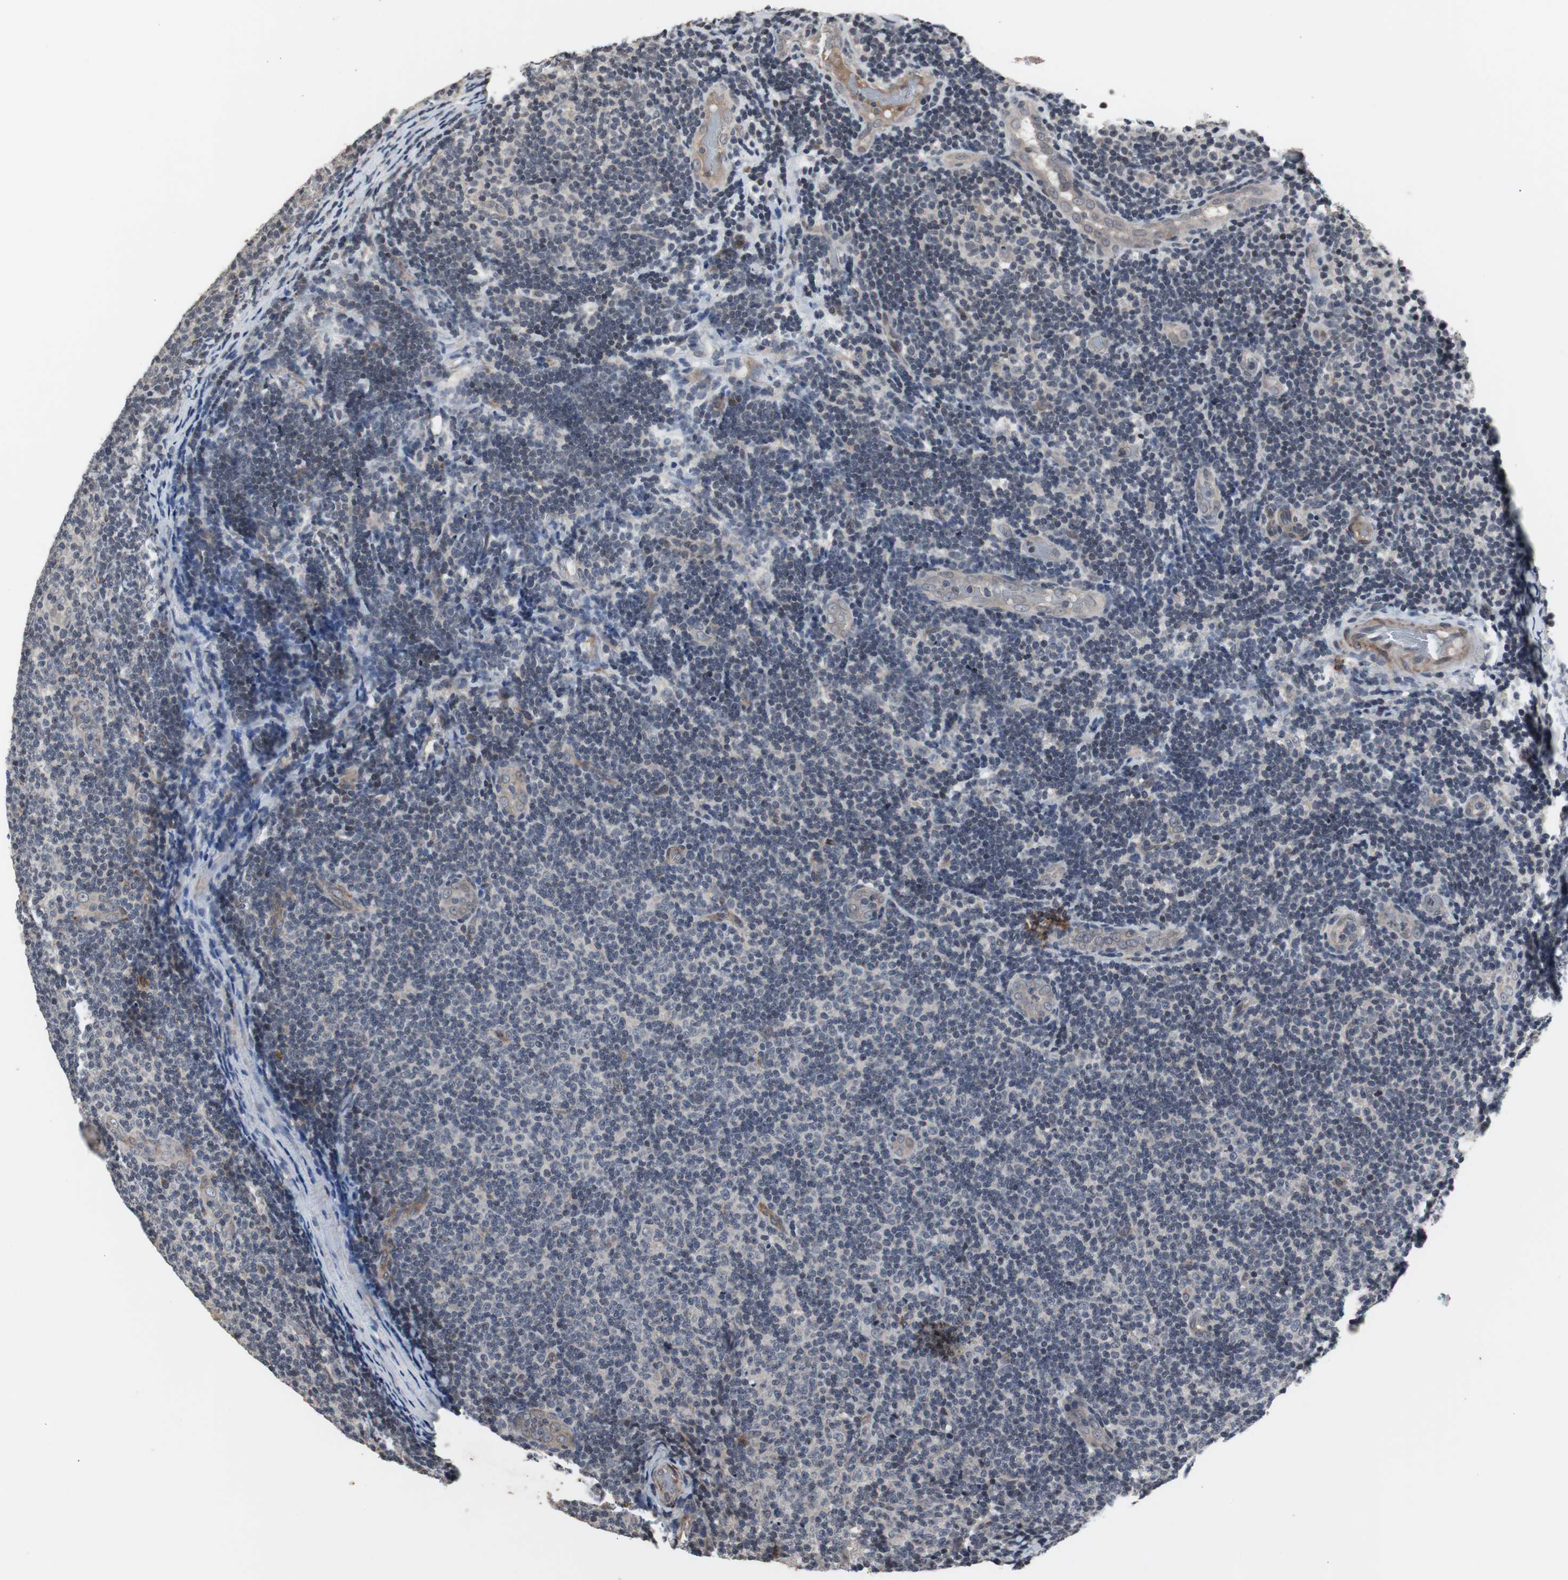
{"staining": {"intensity": "negative", "quantity": "none", "location": "none"}, "tissue": "lymphoma", "cell_type": "Tumor cells", "image_type": "cancer", "snomed": [{"axis": "morphology", "description": "Malignant lymphoma, non-Hodgkin's type, Low grade"}, {"axis": "topography", "description": "Lymph node"}], "caption": "The image exhibits no significant positivity in tumor cells of lymphoma. (DAB immunohistochemistry (IHC), high magnification).", "gene": "CRADD", "patient": {"sex": "male", "age": 83}}